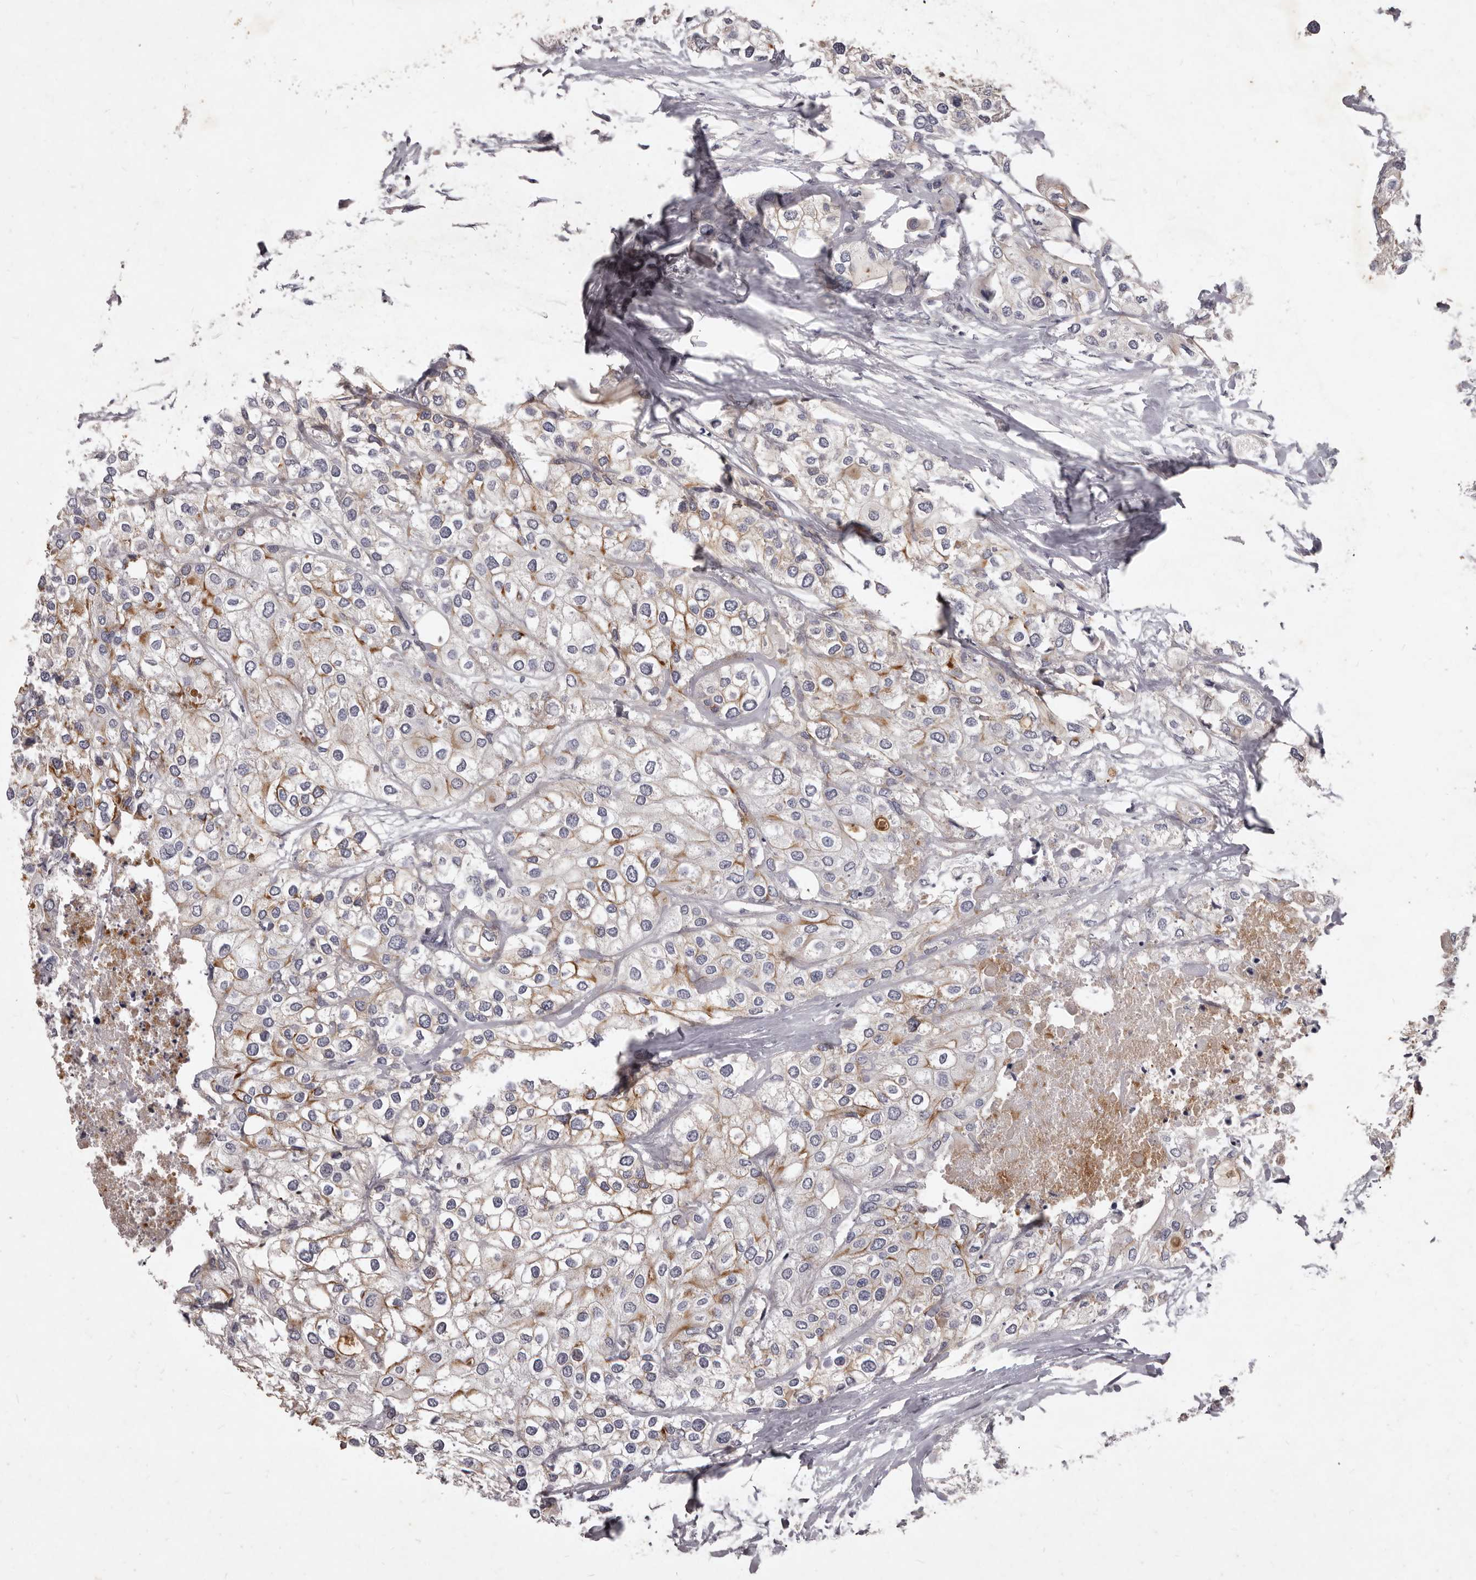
{"staining": {"intensity": "moderate", "quantity": ">75%", "location": "cytoplasmic/membranous"}, "tissue": "urothelial cancer", "cell_type": "Tumor cells", "image_type": "cancer", "snomed": [{"axis": "morphology", "description": "Urothelial carcinoma, High grade"}, {"axis": "topography", "description": "Urinary bladder"}], "caption": "The image exhibits staining of urothelial cancer, revealing moderate cytoplasmic/membranous protein positivity (brown color) within tumor cells. (DAB IHC with brightfield microscopy, high magnification).", "gene": "GPRC5C", "patient": {"sex": "male", "age": 64}}